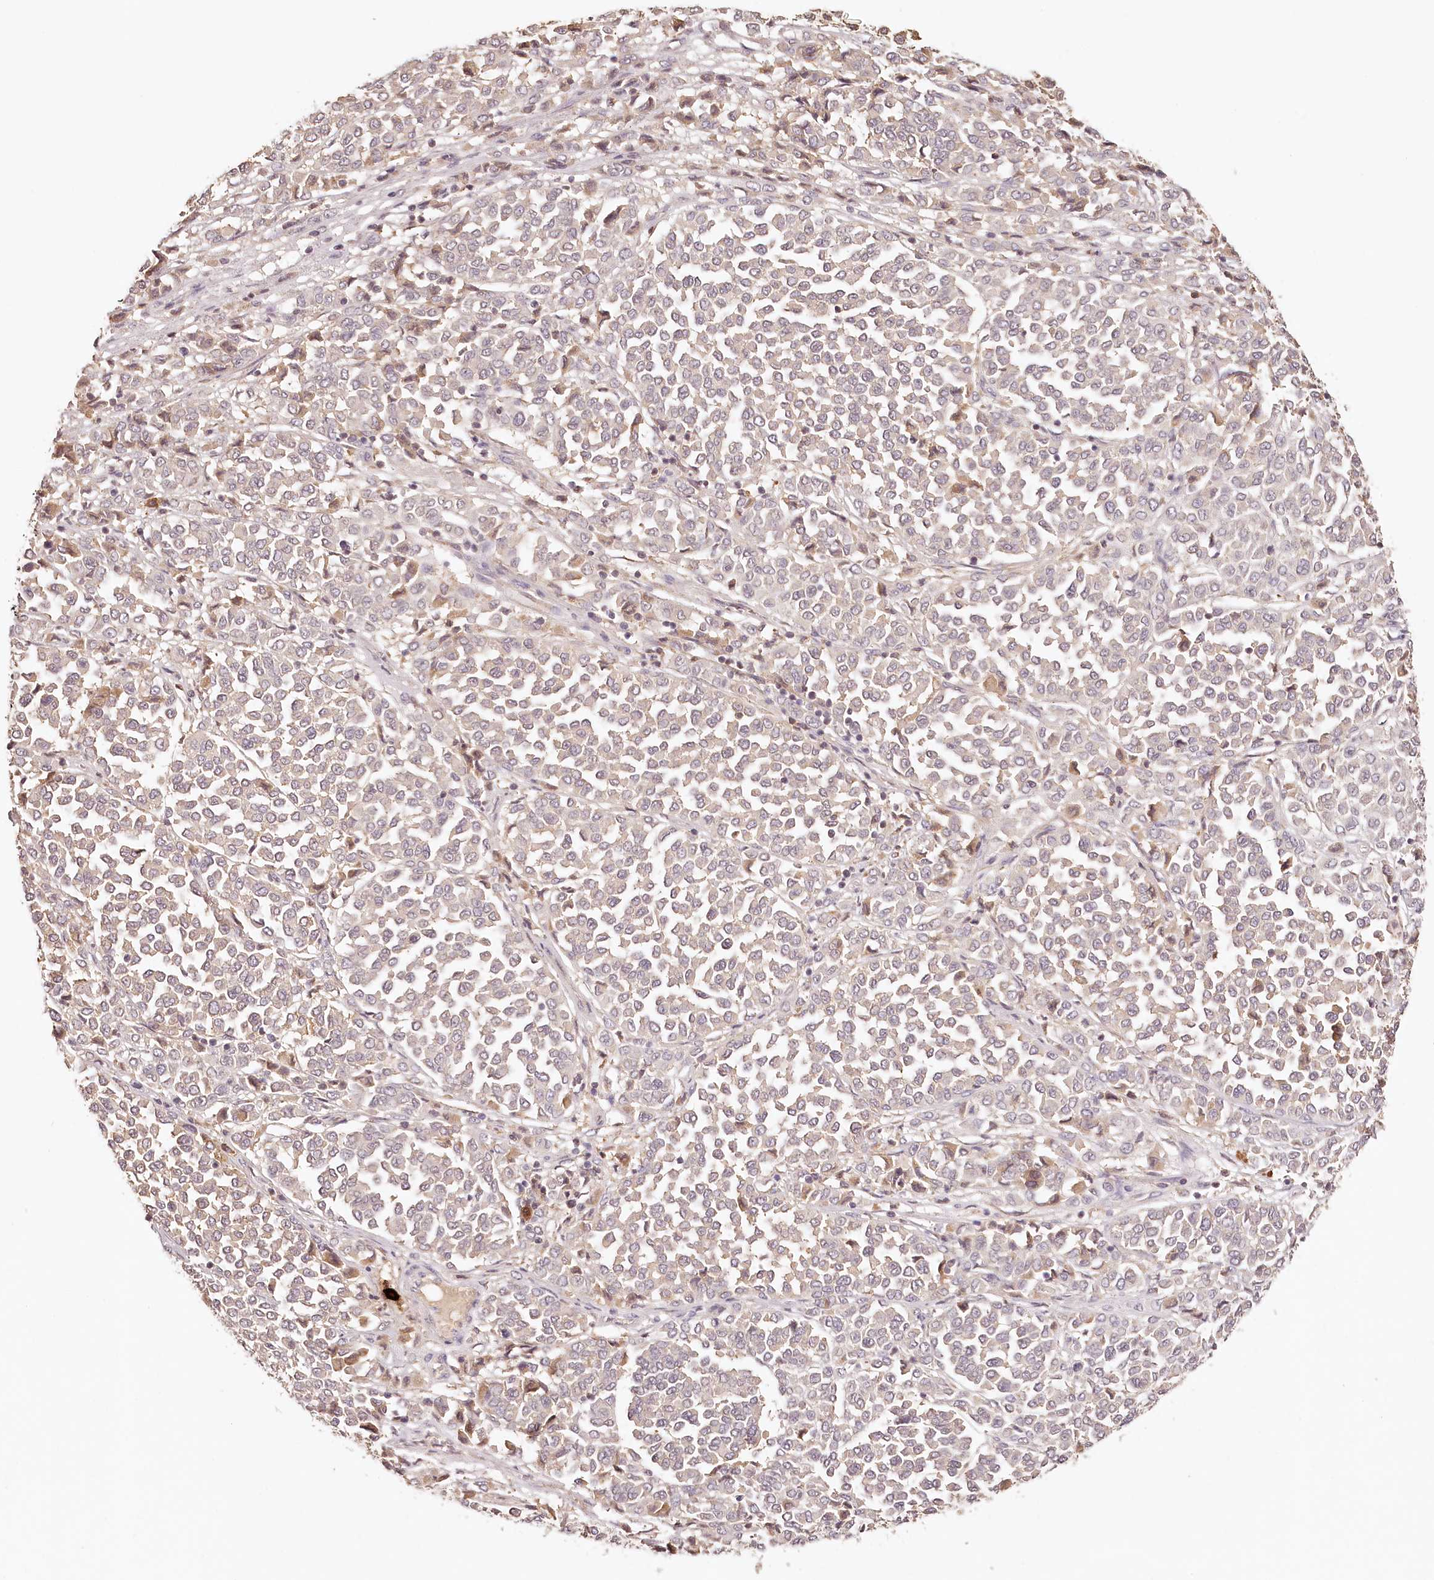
{"staining": {"intensity": "negative", "quantity": "none", "location": "none"}, "tissue": "melanoma", "cell_type": "Tumor cells", "image_type": "cancer", "snomed": [{"axis": "morphology", "description": "Malignant melanoma, Metastatic site"}, {"axis": "topography", "description": "Pancreas"}], "caption": "The immunohistochemistry (IHC) photomicrograph has no significant positivity in tumor cells of melanoma tissue.", "gene": "SYNGR1", "patient": {"sex": "female", "age": 30}}